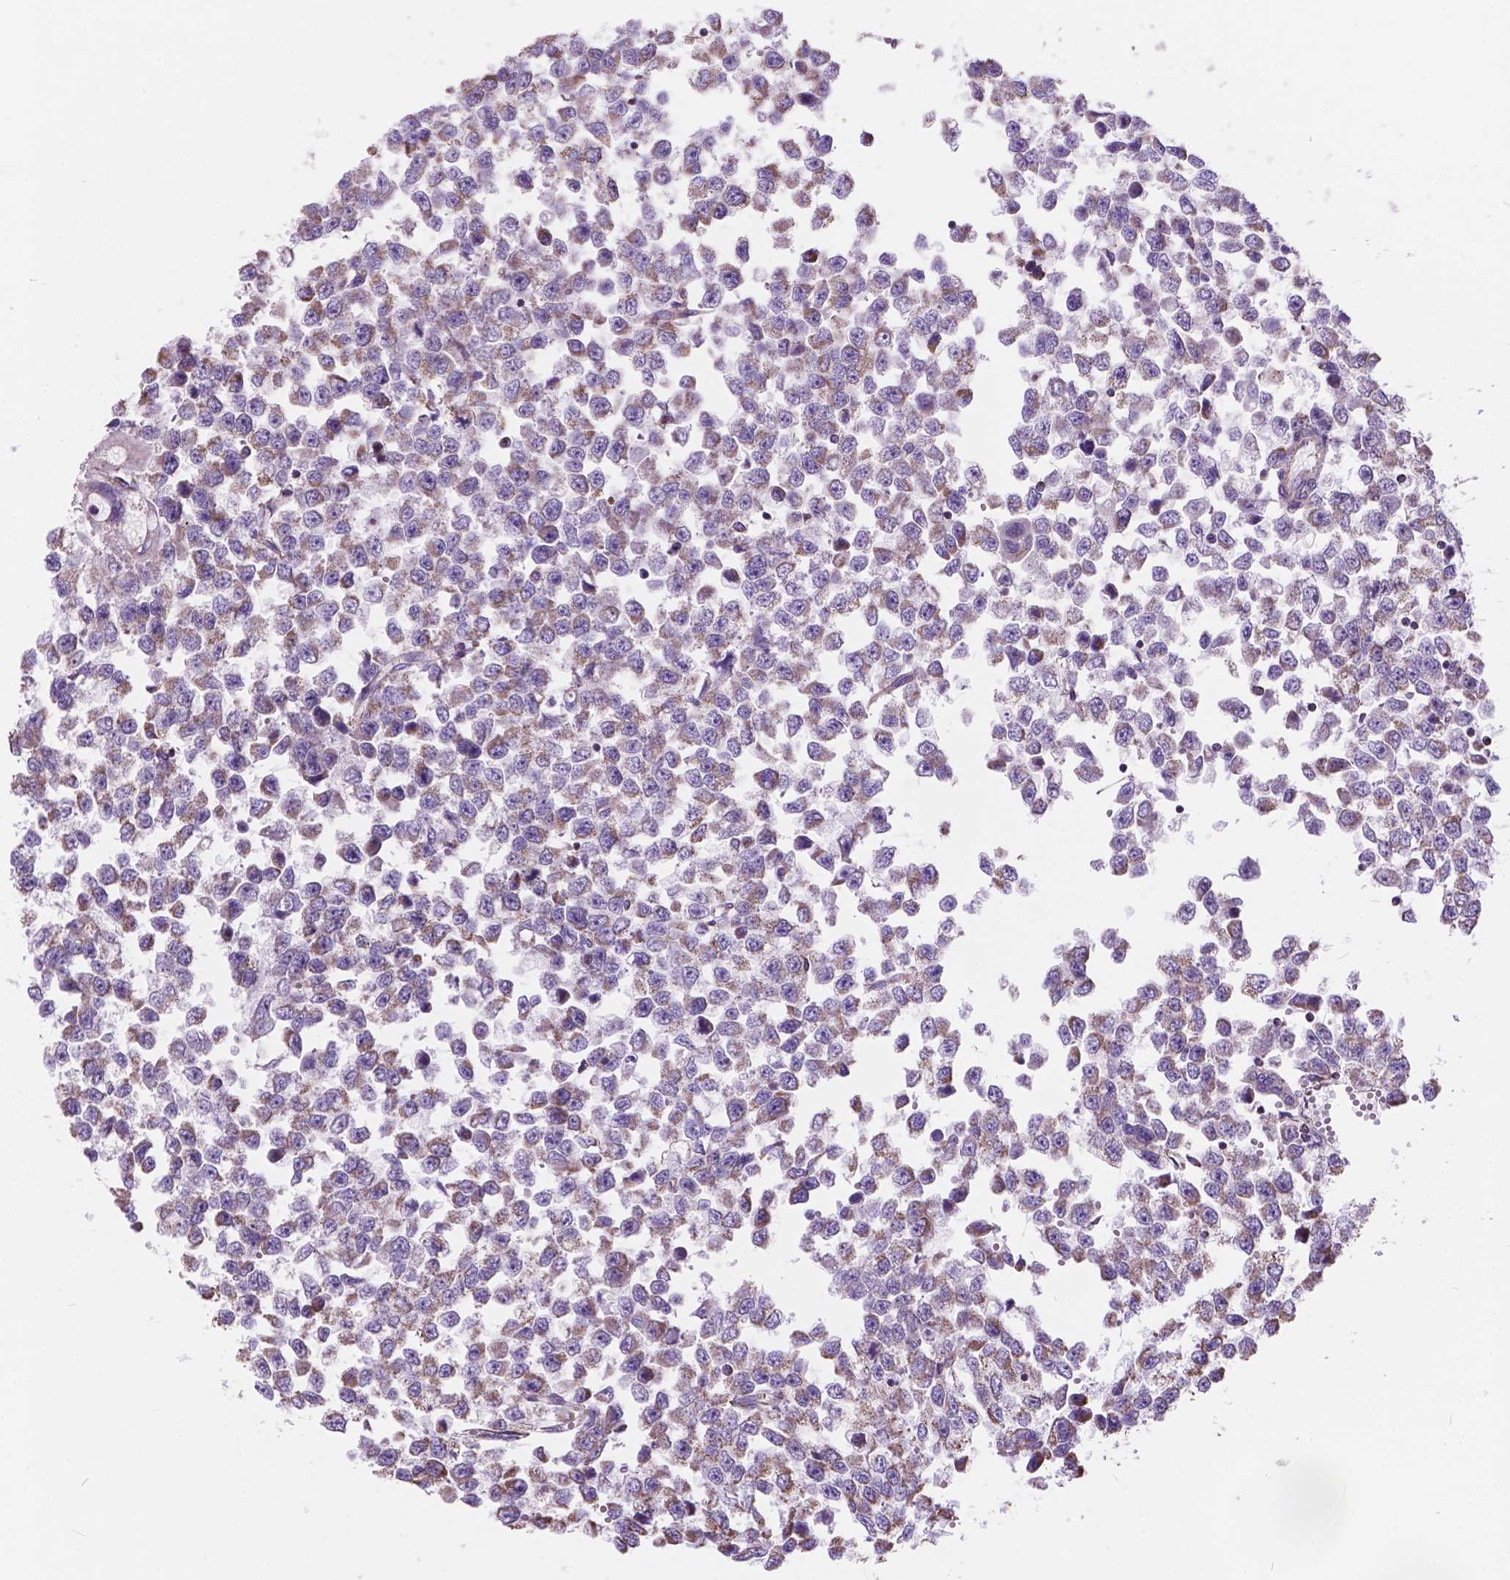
{"staining": {"intensity": "moderate", "quantity": "25%-75%", "location": "cytoplasmic/membranous"}, "tissue": "testis cancer", "cell_type": "Tumor cells", "image_type": "cancer", "snomed": [{"axis": "morphology", "description": "Normal tissue, NOS"}, {"axis": "morphology", "description": "Seminoma, NOS"}, {"axis": "topography", "description": "Testis"}, {"axis": "topography", "description": "Epididymis"}], "caption": "Testis cancer was stained to show a protein in brown. There is medium levels of moderate cytoplasmic/membranous positivity in about 25%-75% of tumor cells.", "gene": "SCOC", "patient": {"sex": "male", "age": 34}}